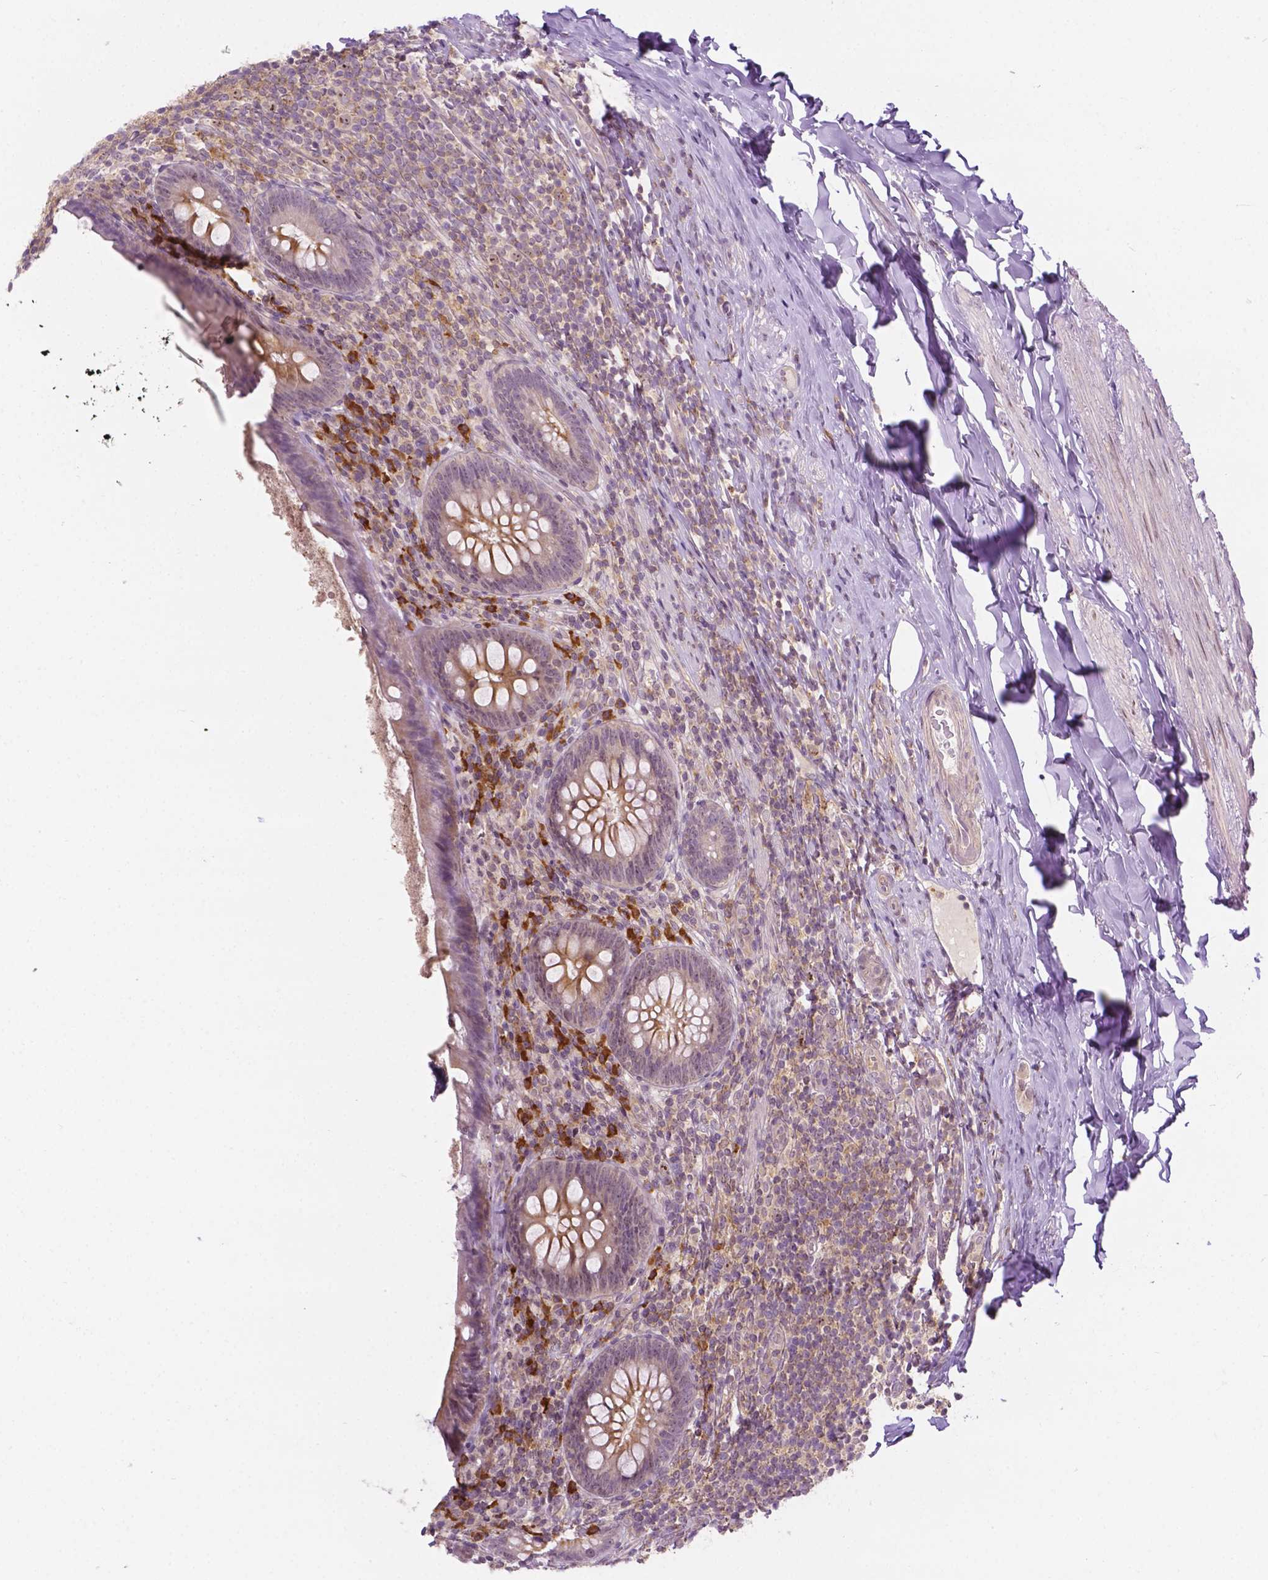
{"staining": {"intensity": "weak", "quantity": "25%-75%", "location": "cytoplasmic/membranous"}, "tissue": "appendix", "cell_type": "Glandular cells", "image_type": "normal", "snomed": [{"axis": "morphology", "description": "Normal tissue, NOS"}, {"axis": "topography", "description": "Appendix"}], "caption": "Immunohistochemical staining of normal human appendix exhibits low levels of weak cytoplasmic/membranous staining in about 25%-75% of glandular cells. (IHC, brightfield microscopy, high magnification).", "gene": "DENND4A", "patient": {"sex": "male", "age": 47}}